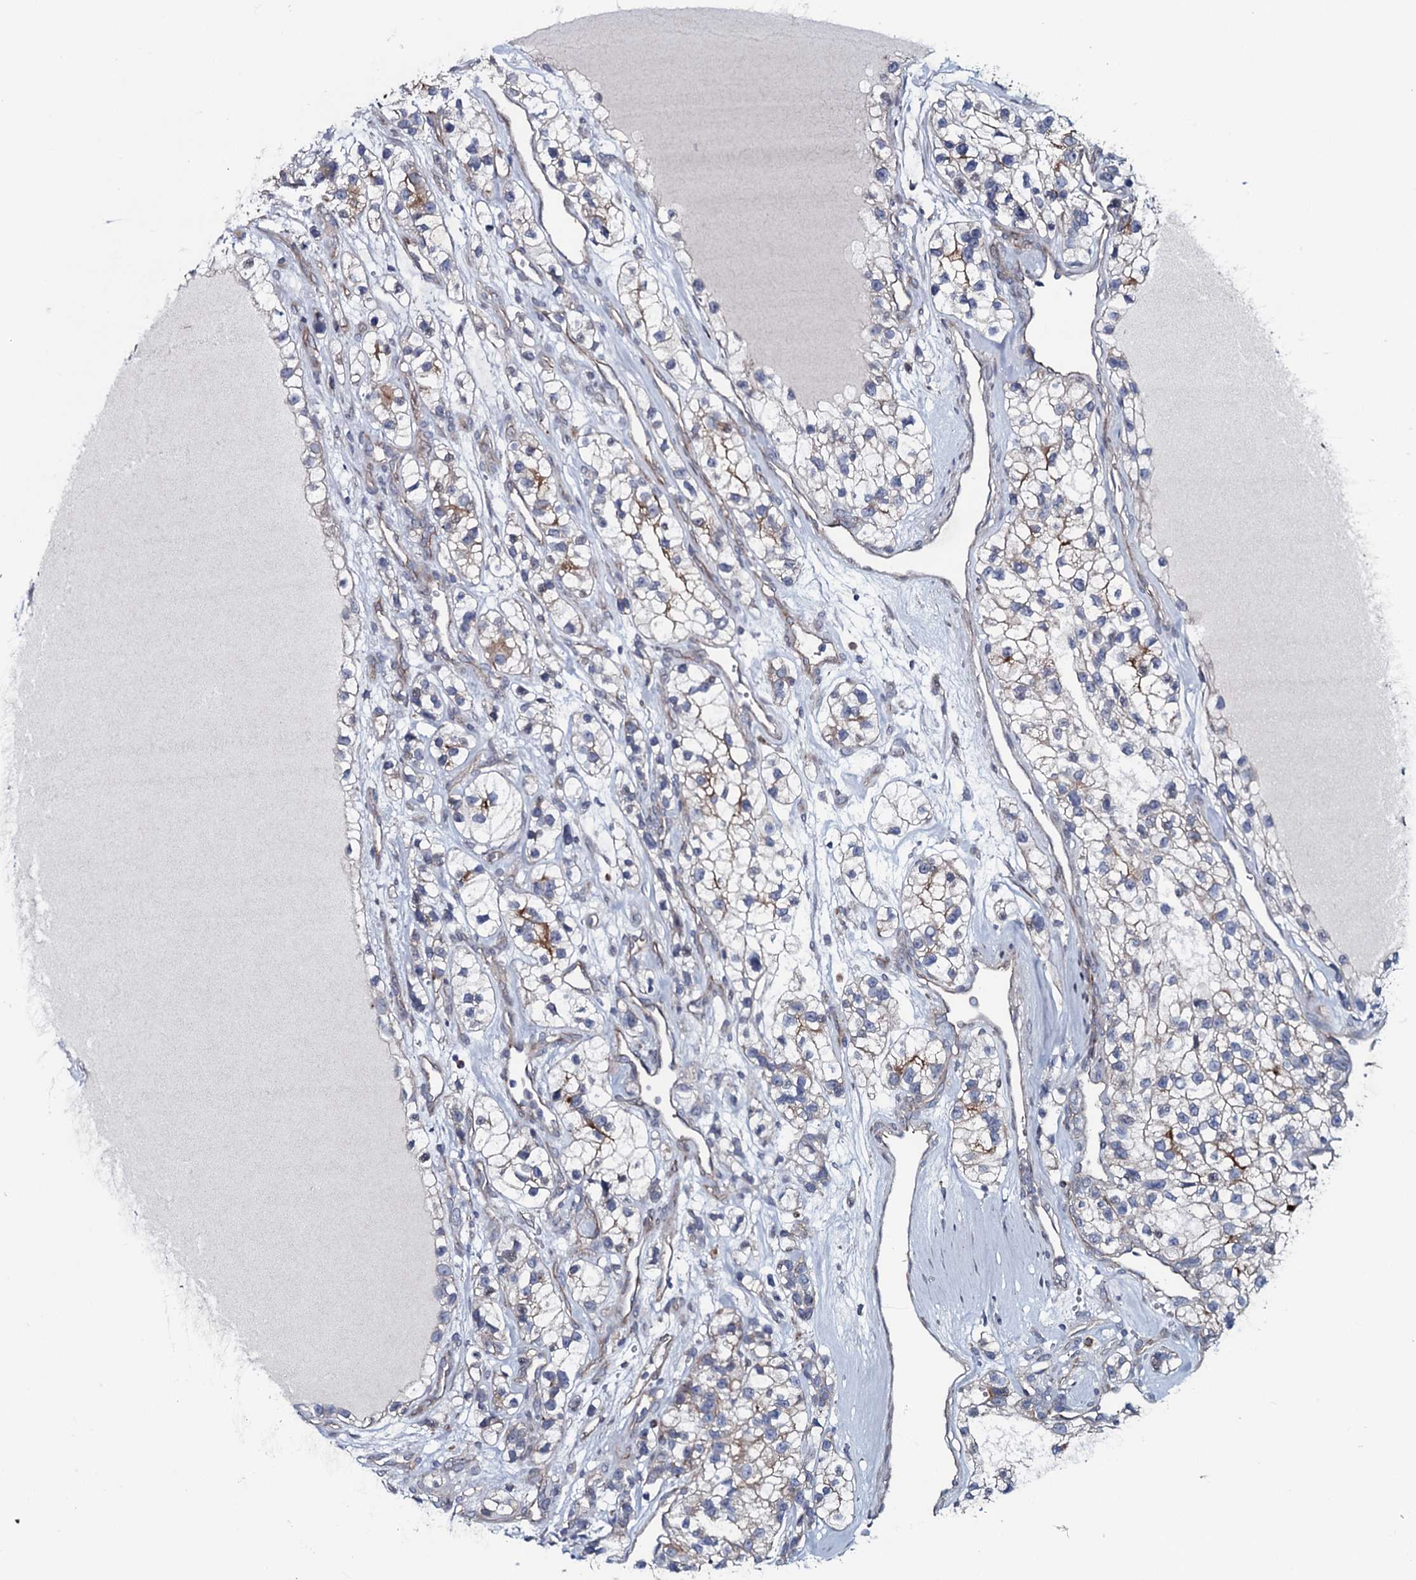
{"staining": {"intensity": "weak", "quantity": "25%-75%", "location": "cytoplasmic/membranous"}, "tissue": "renal cancer", "cell_type": "Tumor cells", "image_type": "cancer", "snomed": [{"axis": "morphology", "description": "Adenocarcinoma, NOS"}, {"axis": "topography", "description": "Kidney"}], "caption": "The immunohistochemical stain highlights weak cytoplasmic/membranous positivity in tumor cells of renal cancer (adenocarcinoma) tissue. (DAB (3,3'-diaminobenzidine) = brown stain, brightfield microscopy at high magnification).", "gene": "KCTD4", "patient": {"sex": "female", "age": 57}}